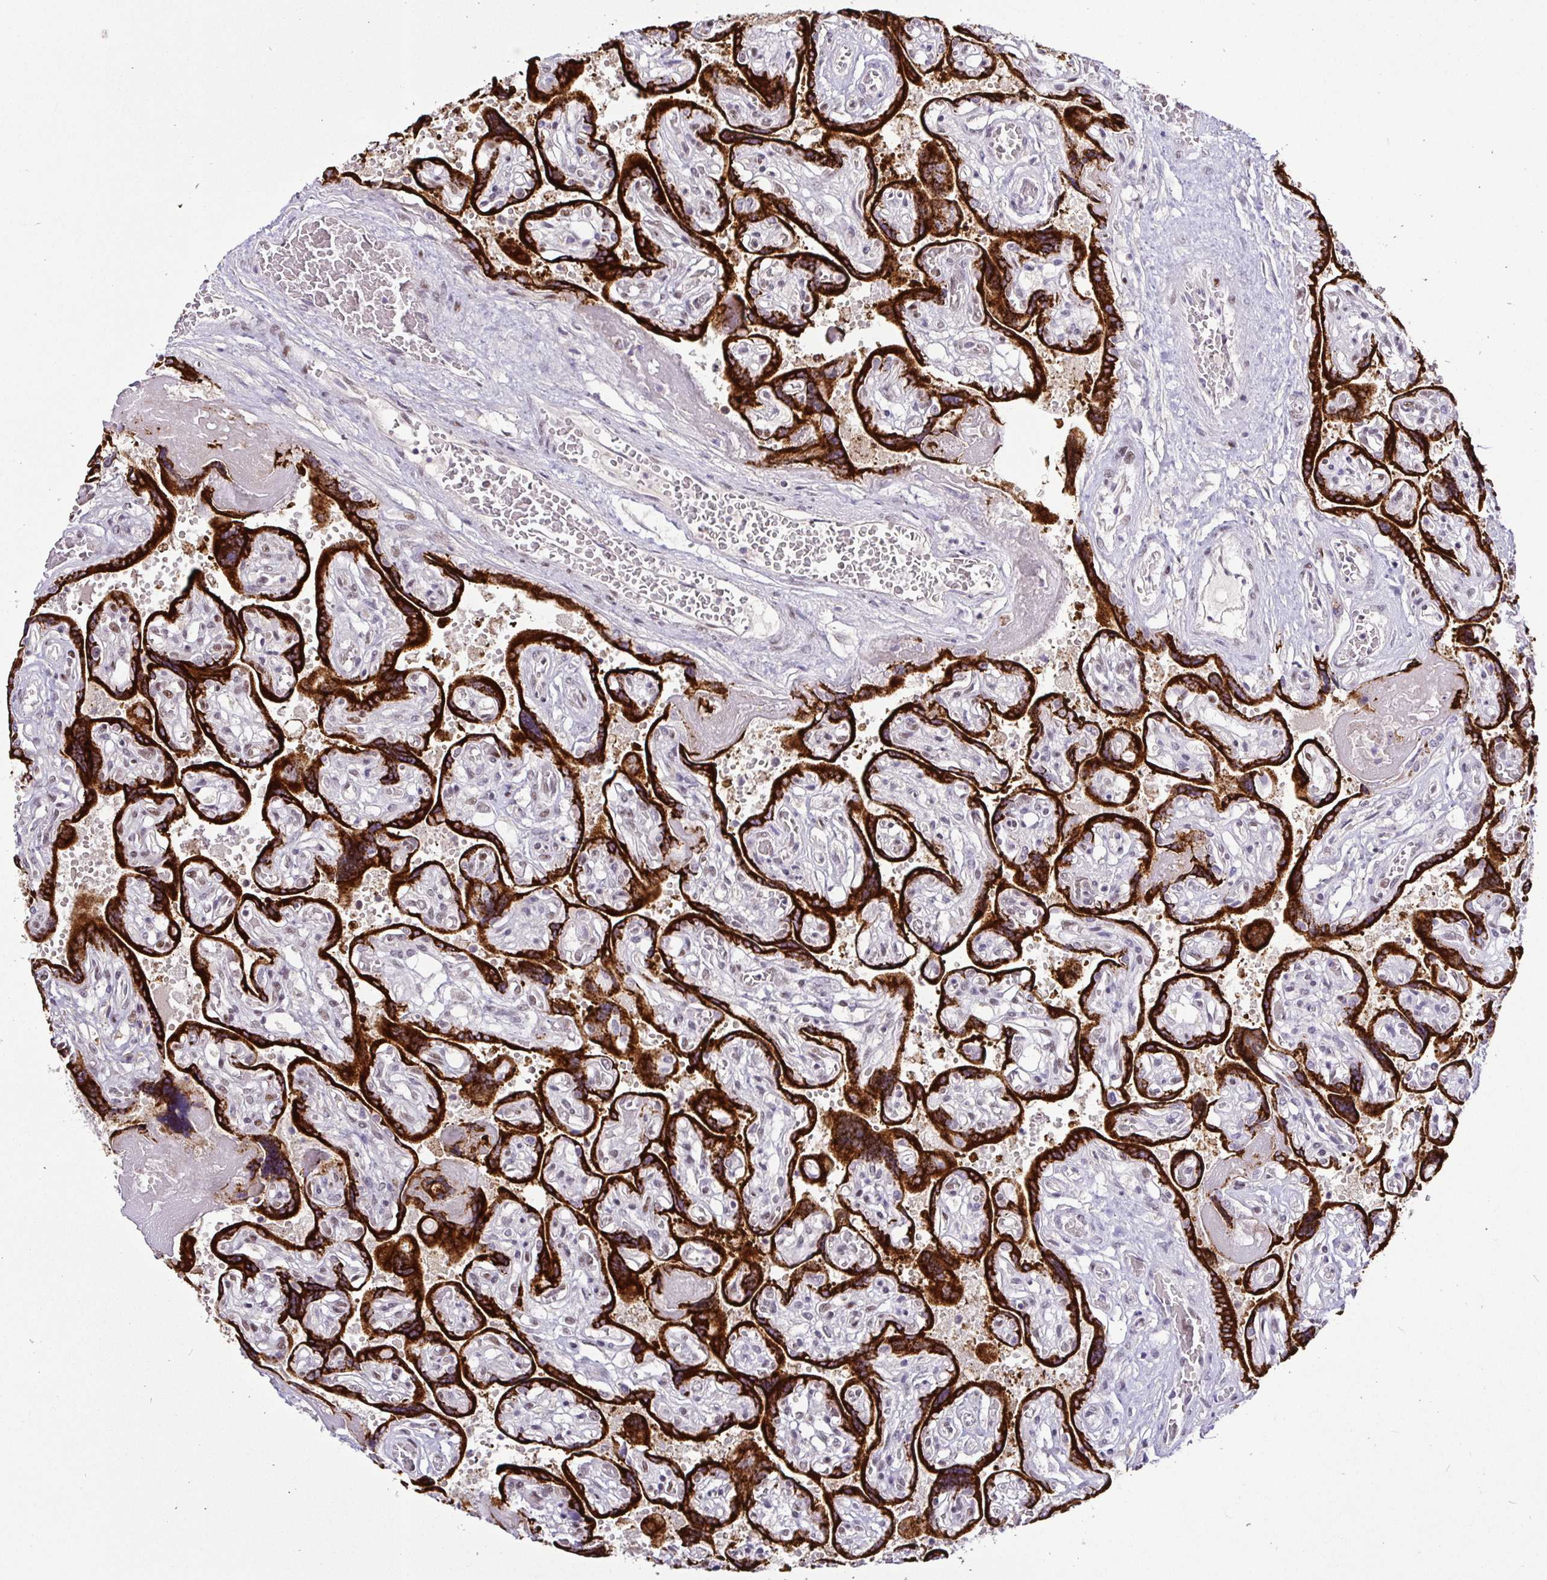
{"staining": {"intensity": "weak", "quantity": ">75%", "location": "nuclear"}, "tissue": "placenta", "cell_type": "Decidual cells", "image_type": "normal", "snomed": [{"axis": "morphology", "description": "Normal tissue, NOS"}, {"axis": "topography", "description": "Placenta"}], "caption": "Placenta stained with a brown dye displays weak nuclear positive staining in about >75% of decidual cells.", "gene": "NUP188", "patient": {"sex": "female", "age": 32}}